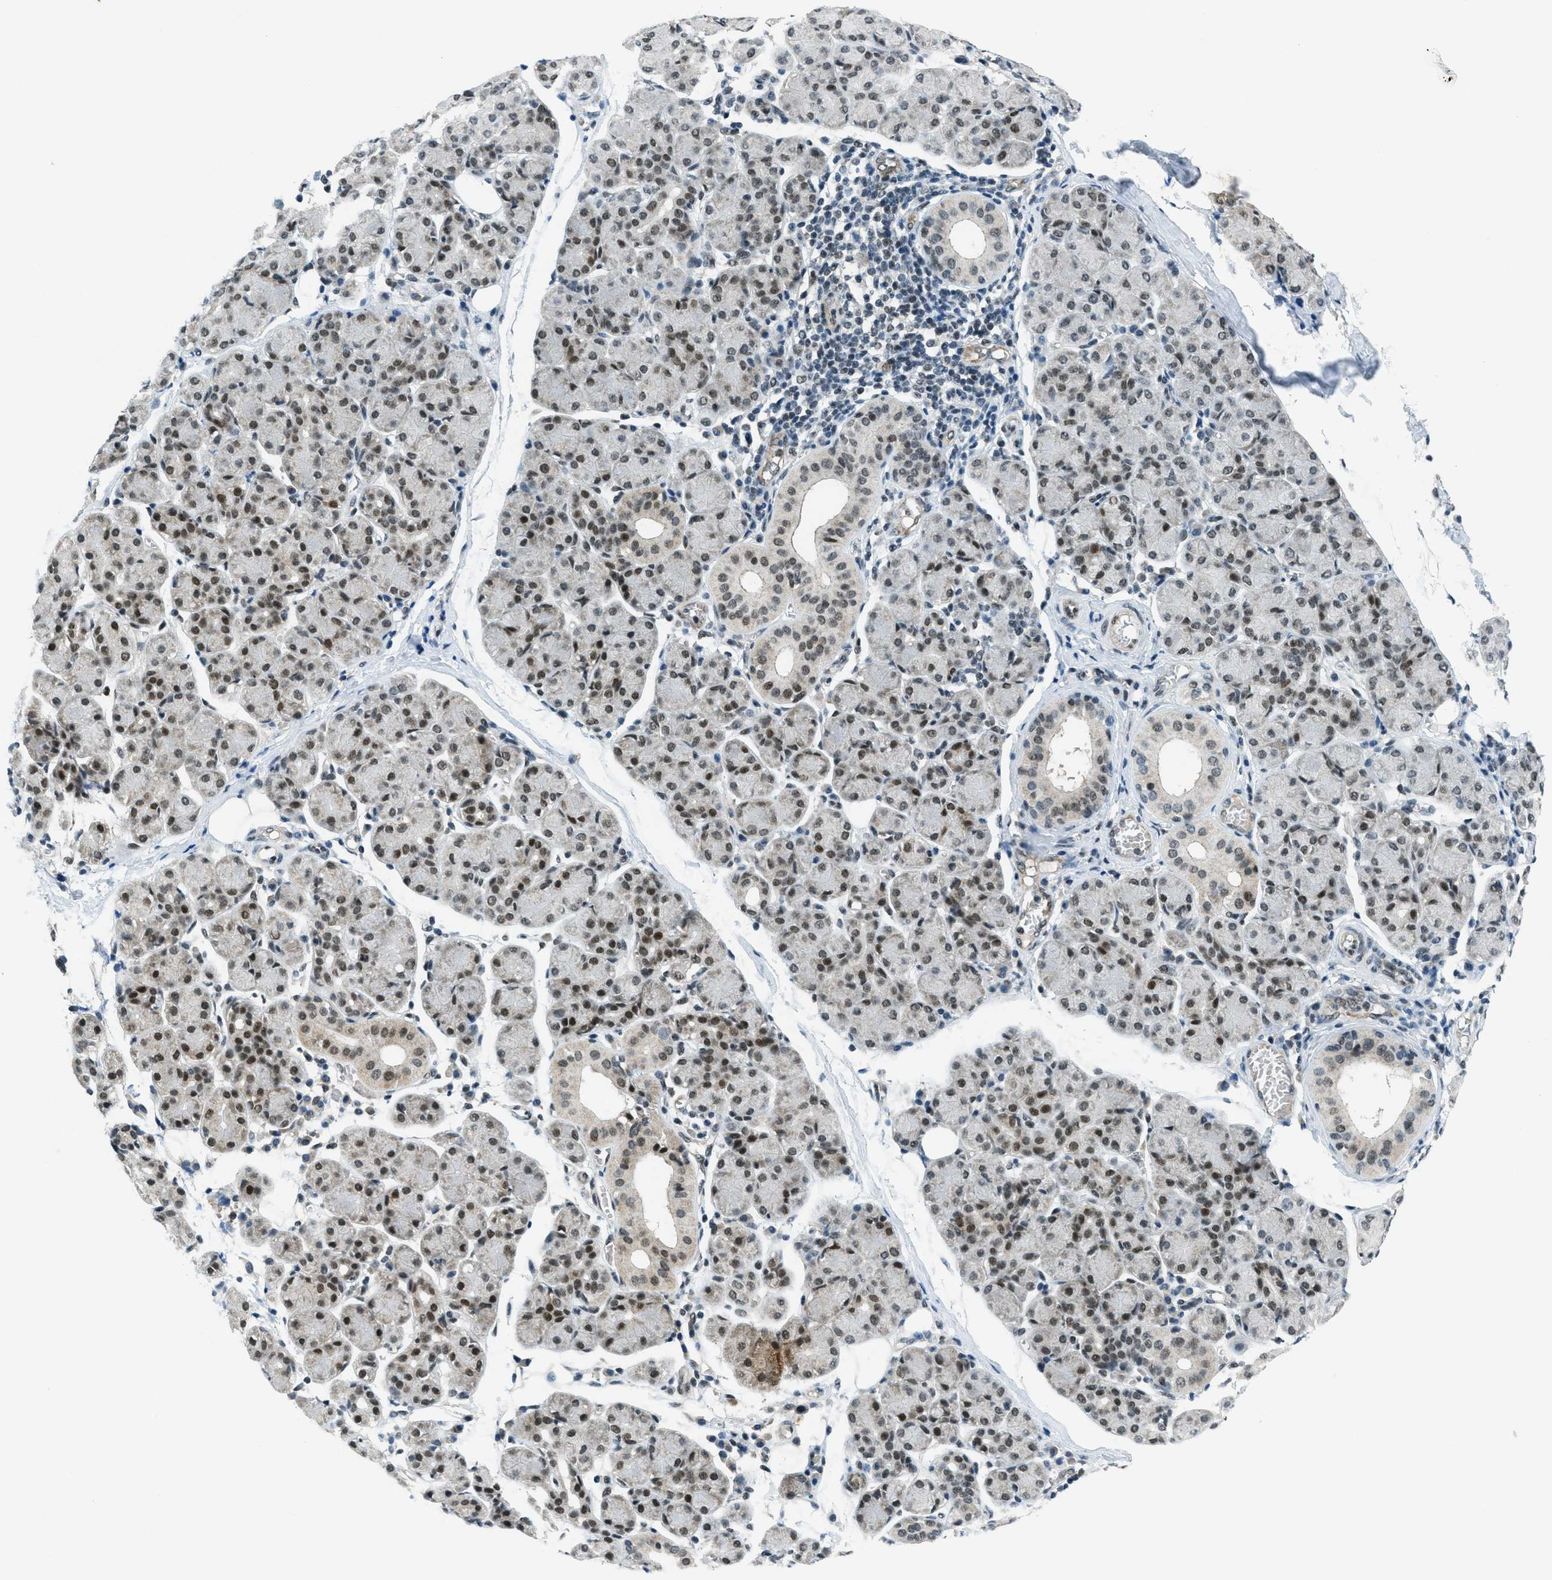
{"staining": {"intensity": "weak", "quantity": "25%-75%", "location": "nuclear"}, "tissue": "salivary gland", "cell_type": "Glandular cells", "image_type": "normal", "snomed": [{"axis": "morphology", "description": "Normal tissue, NOS"}, {"axis": "morphology", "description": "Inflammation, NOS"}, {"axis": "topography", "description": "Lymph node"}, {"axis": "topography", "description": "Salivary gland"}], "caption": "Immunohistochemistry (IHC) micrograph of unremarkable salivary gland: salivary gland stained using immunohistochemistry reveals low levels of weak protein expression localized specifically in the nuclear of glandular cells, appearing as a nuclear brown color.", "gene": "KLF6", "patient": {"sex": "male", "age": 3}}